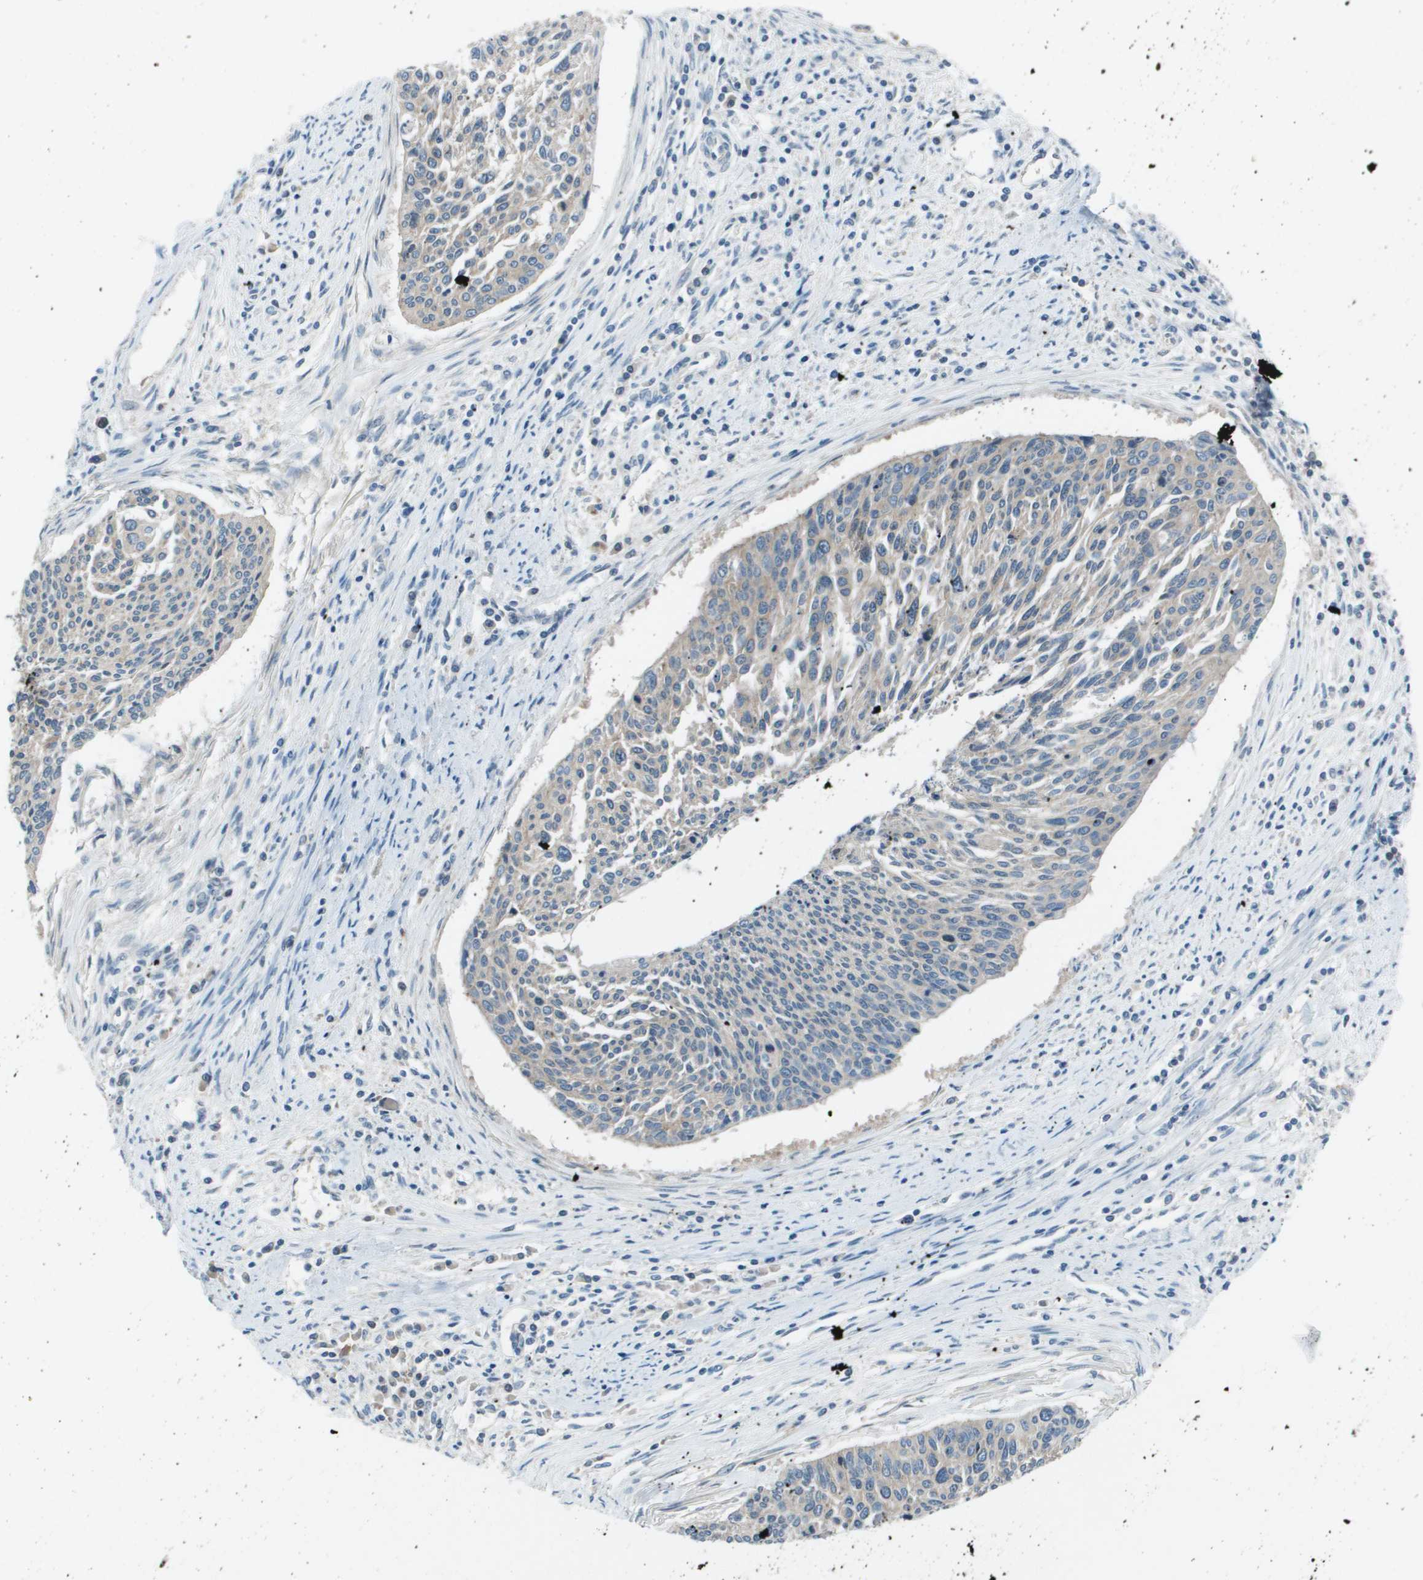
{"staining": {"intensity": "negative", "quantity": "none", "location": "none"}, "tissue": "cervical cancer", "cell_type": "Tumor cells", "image_type": "cancer", "snomed": [{"axis": "morphology", "description": "Squamous cell carcinoma, NOS"}, {"axis": "topography", "description": "Cervix"}], "caption": "Human cervical squamous cell carcinoma stained for a protein using IHC shows no positivity in tumor cells.", "gene": "EIF3B", "patient": {"sex": "female", "age": 55}}